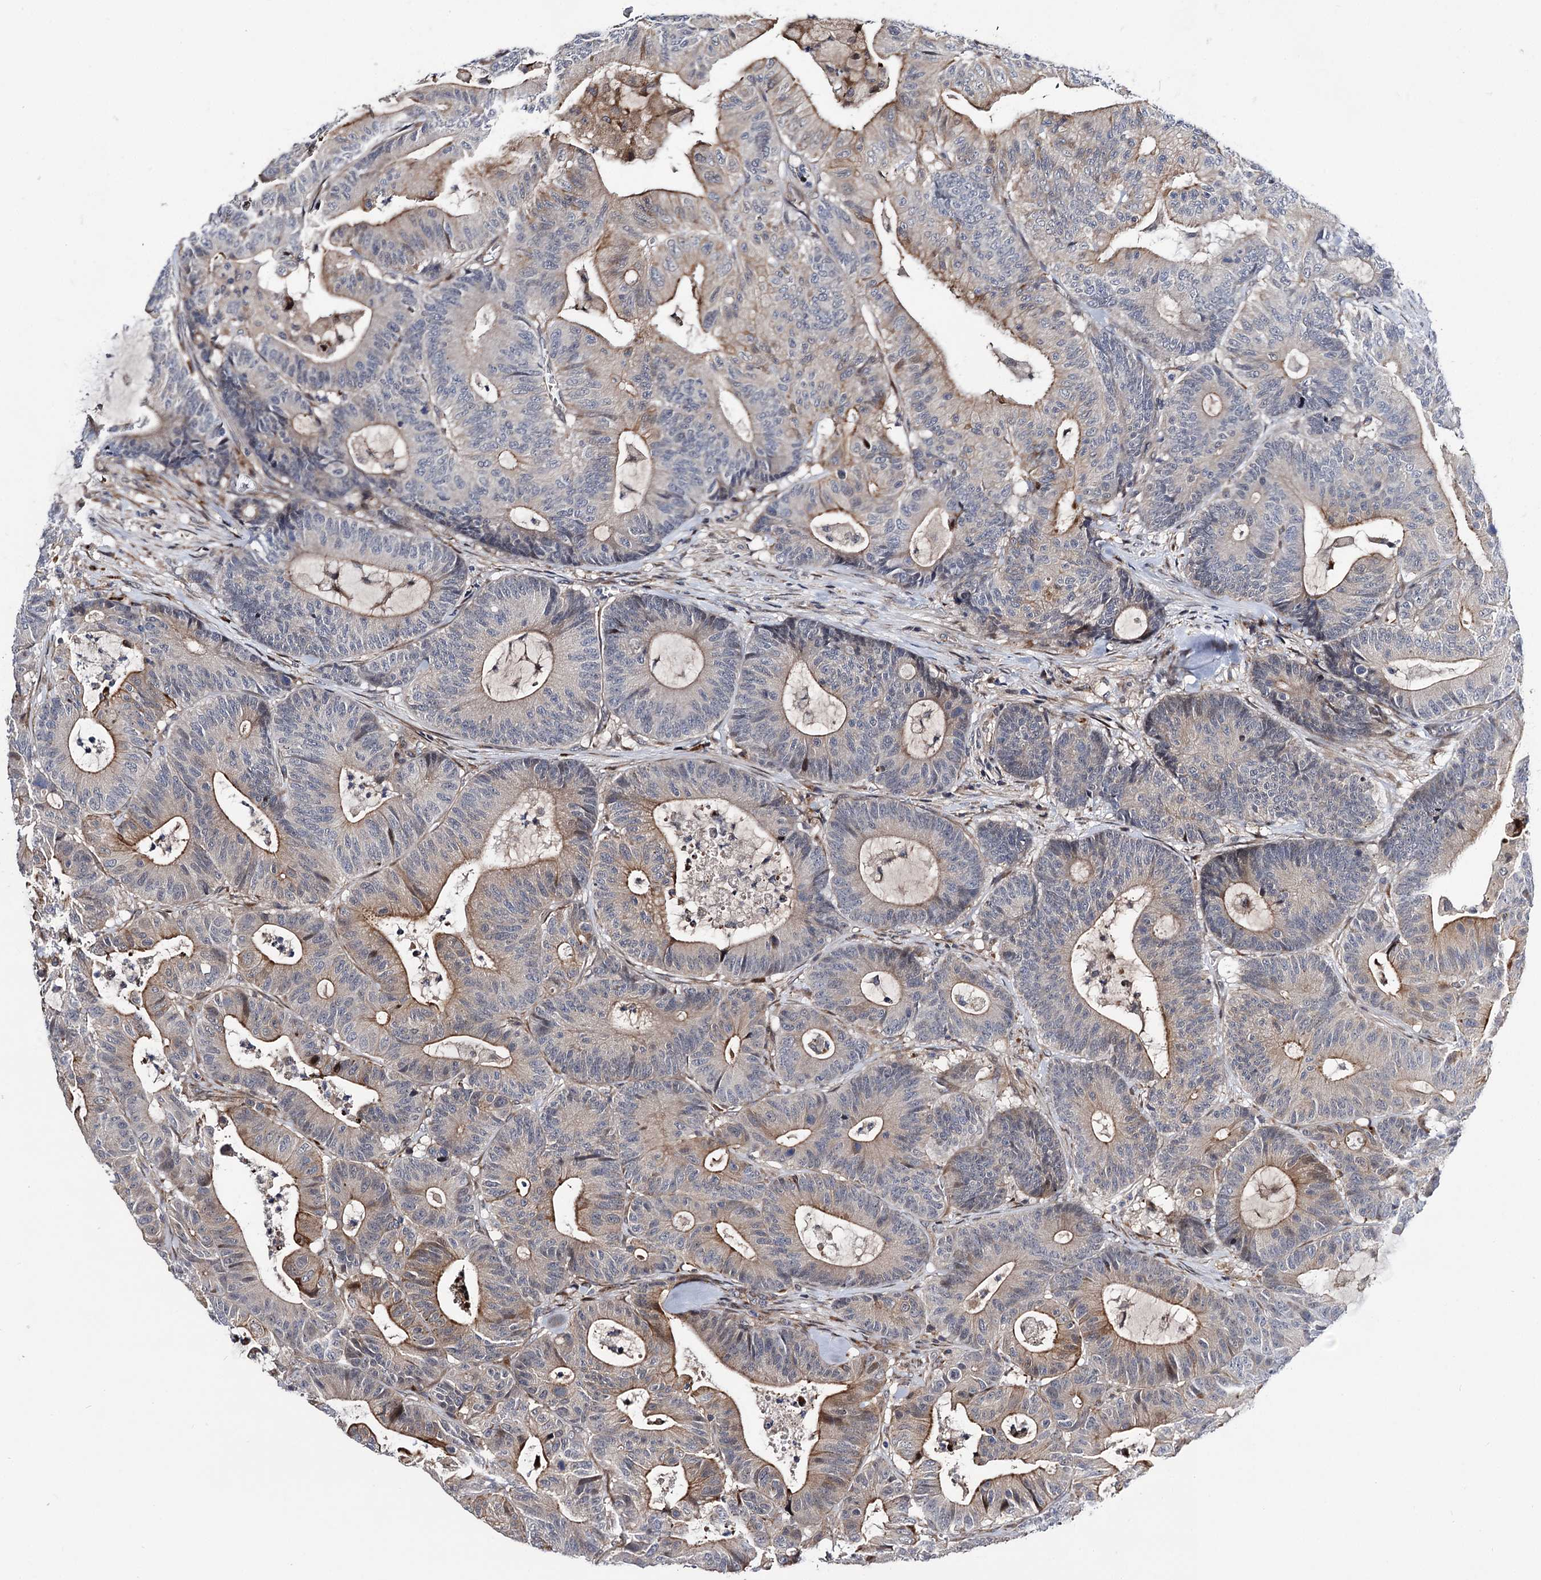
{"staining": {"intensity": "moderate", "quantity": "25%-75%", "location": "cytoplasmic/membranous"}, "tissue": "colorectal cancer", "cell_type": "Tumor cells", "image_type": "cancer", "snomed": [{"axis": "morphology", "description": "Adenocarcinoma, NOS"}, {"axis": "topography", "description": "Colon"}], "caption": "Colorectal cancer (adenocarcinoma) was stained to show a protein in brown. There is medium levels of moderate cytoplasmic/membranous positivity in approximately 25%-75% of tumor cells.", "gene": "UBR1", "patient": {"sex": "female", "age": 84}}